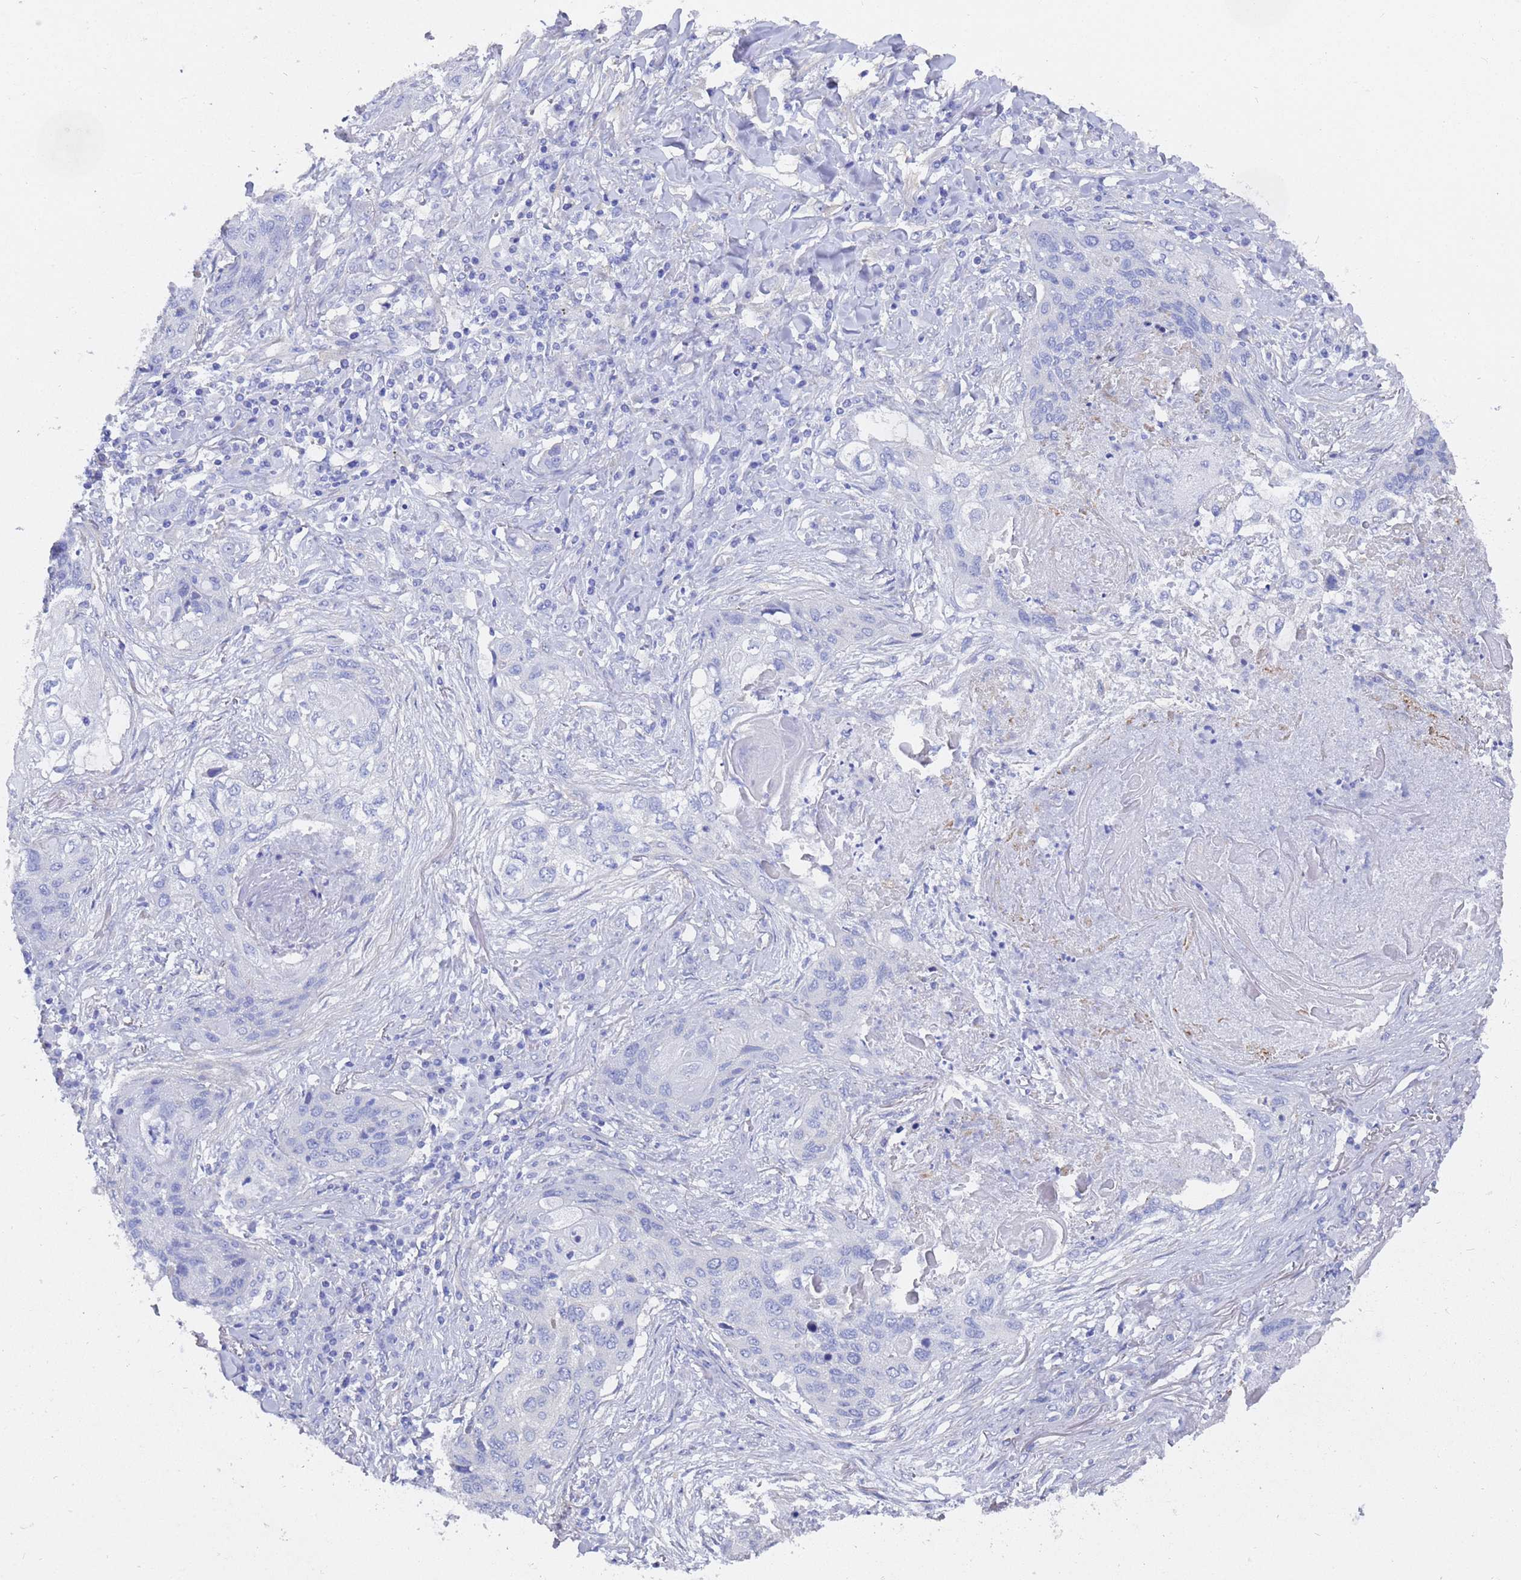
{"staining": {"intensity": "negative", "quantity": "none", "location": "none"}, "tissue": "lung cancer", "cell_type": "Tumor cells", "image_type": "cancer", "snomed": [{"axis": "morphology", "description": "Squamous cell carcinoma, NOS"}, {"axis": "topography", "description": "Lung"}], "caption": "Micrograph shows no significant protein positivity in tumor cells of lung cancer. (DAB (3,3'-diaminobenzidine) IHC, high magnification).", "gene": "TUBB1", "patient": {"sex": "female", "age": 63}}